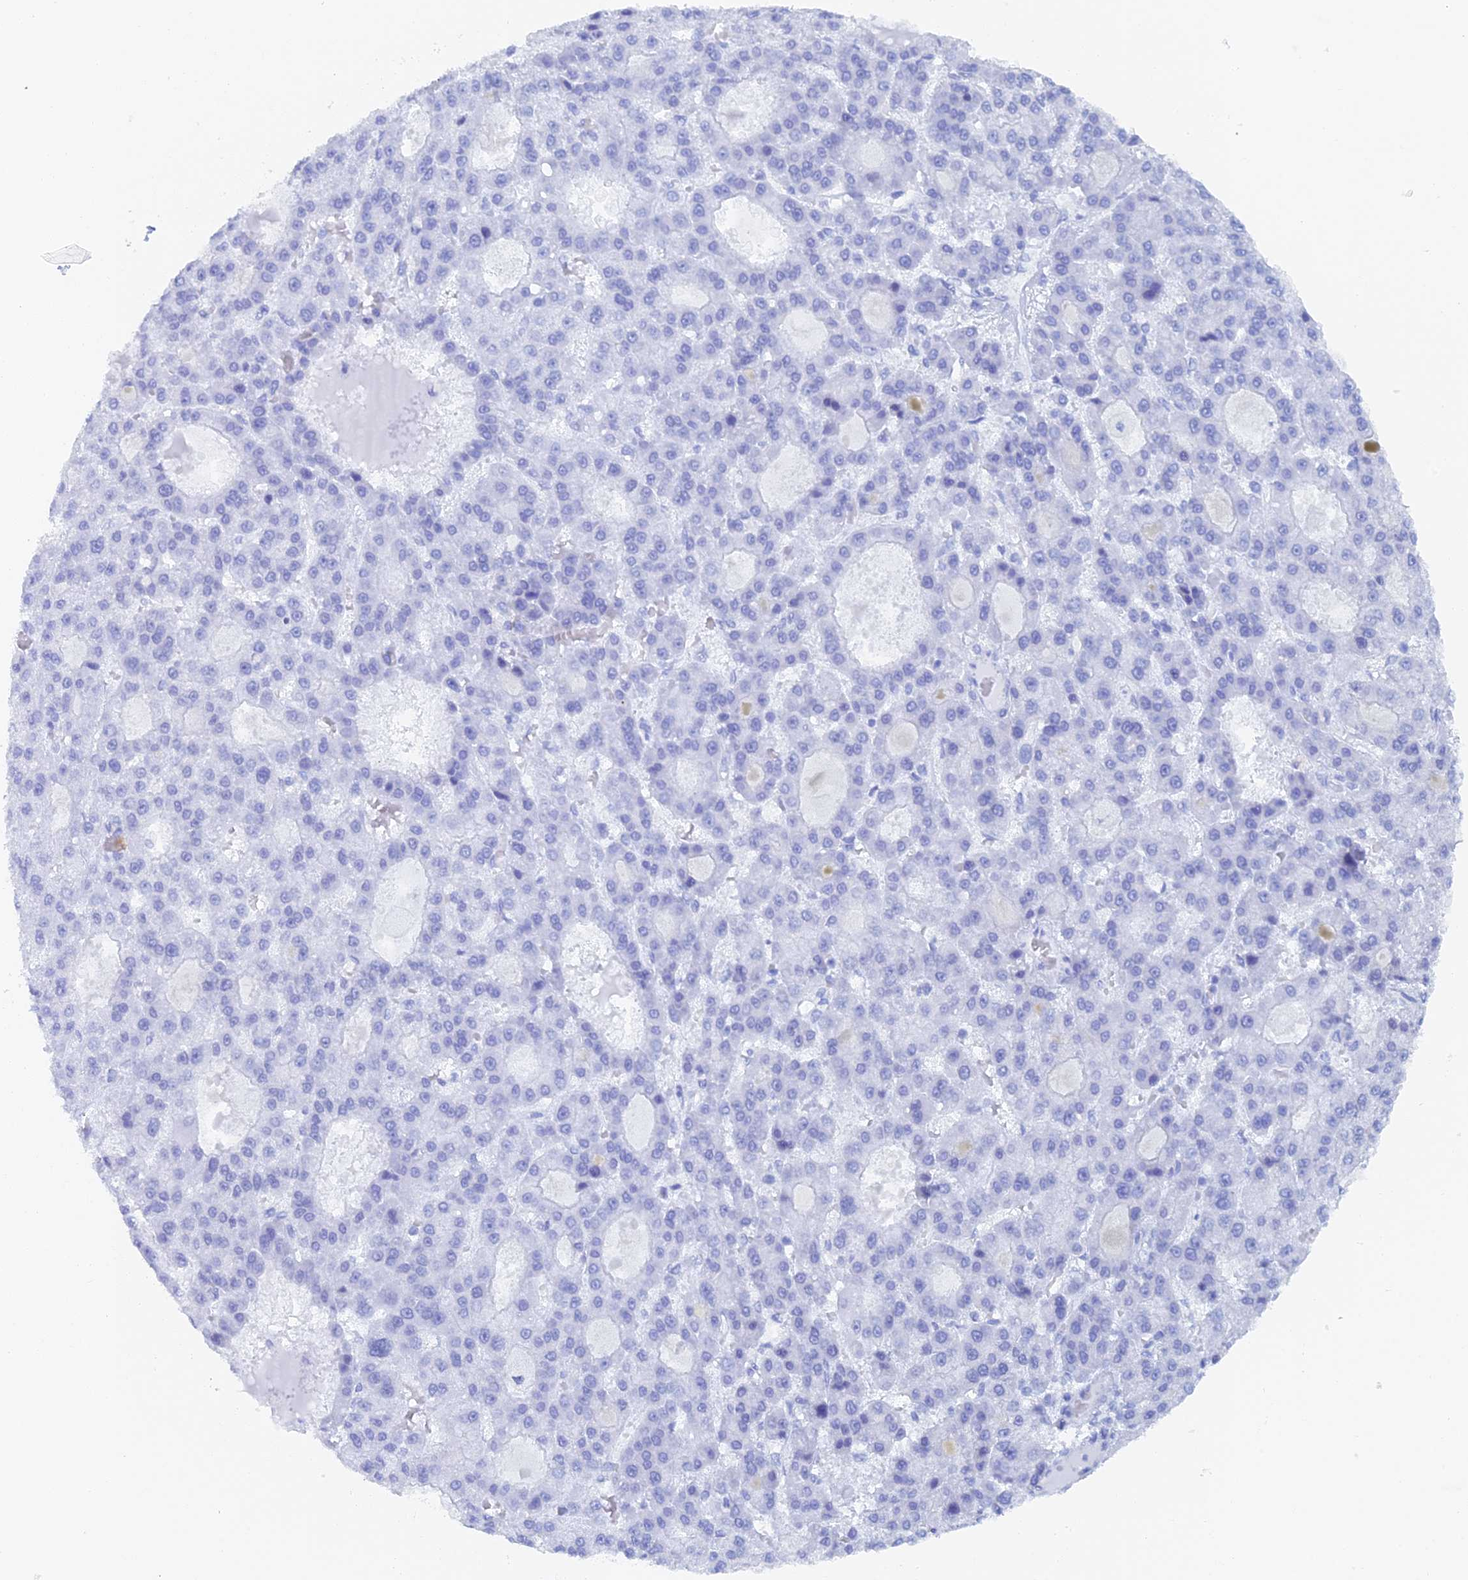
{"staining": {"intensity": "negative", "quantity": "none", "location": "none"}, "tissue": "liver cancer", "cell_type": "Tumor cells", "image_type": "cancer", "snomed": [{"axis": "morphology", "description": "Carcinoma, Hepatocellular, NOS"}, {"axis": "topography", "description": "Liver"}], "caption": "Tumor cells show no significant protein staining in hepatocellular carcinoma (liver).", "gene": "ELOVL6", "patient": {"sex": "male", "age": 70}}